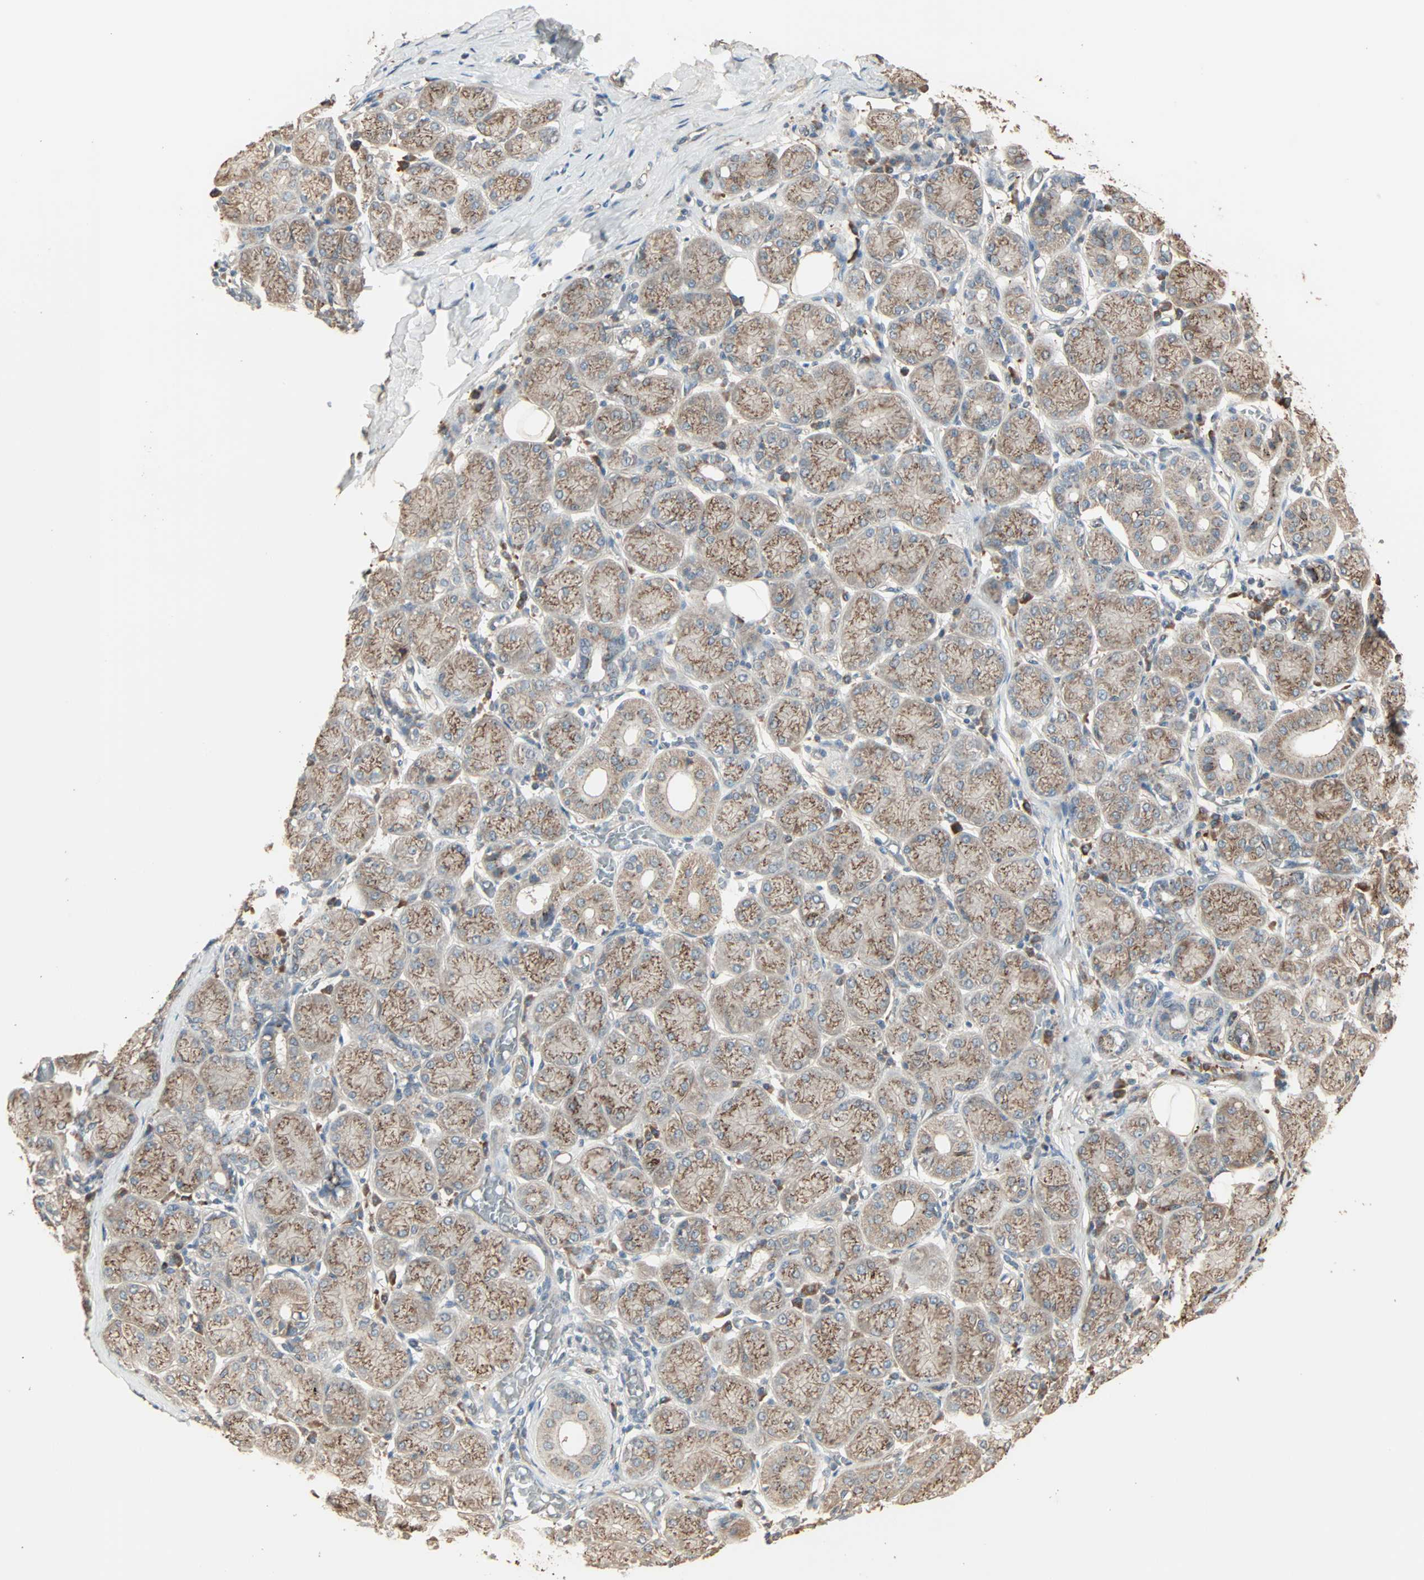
{"staining": {"intensity": "moderate", "quantity": ">75%", "location": "cytoplasmic/membranous"}, "tissue": "salivary gland", "cell_type": "Glandular cells", "image_type": "normal", "snomed": [{"axis": "morphology", "description": "Normal tissue, NOS"}, {"axis": "topography", "description": "Salivary gland"}], "caption": "Salivary gland was stained to show a protein in brown. There is medium levels of moderate cytoplasmic/membranous expression in approximately >75% of glandular cells. (DAB = brown stain, brightfield microscopy at high magnification).", "gene": "GALNT3", "patient": {"sex": "female", "age": 24}}